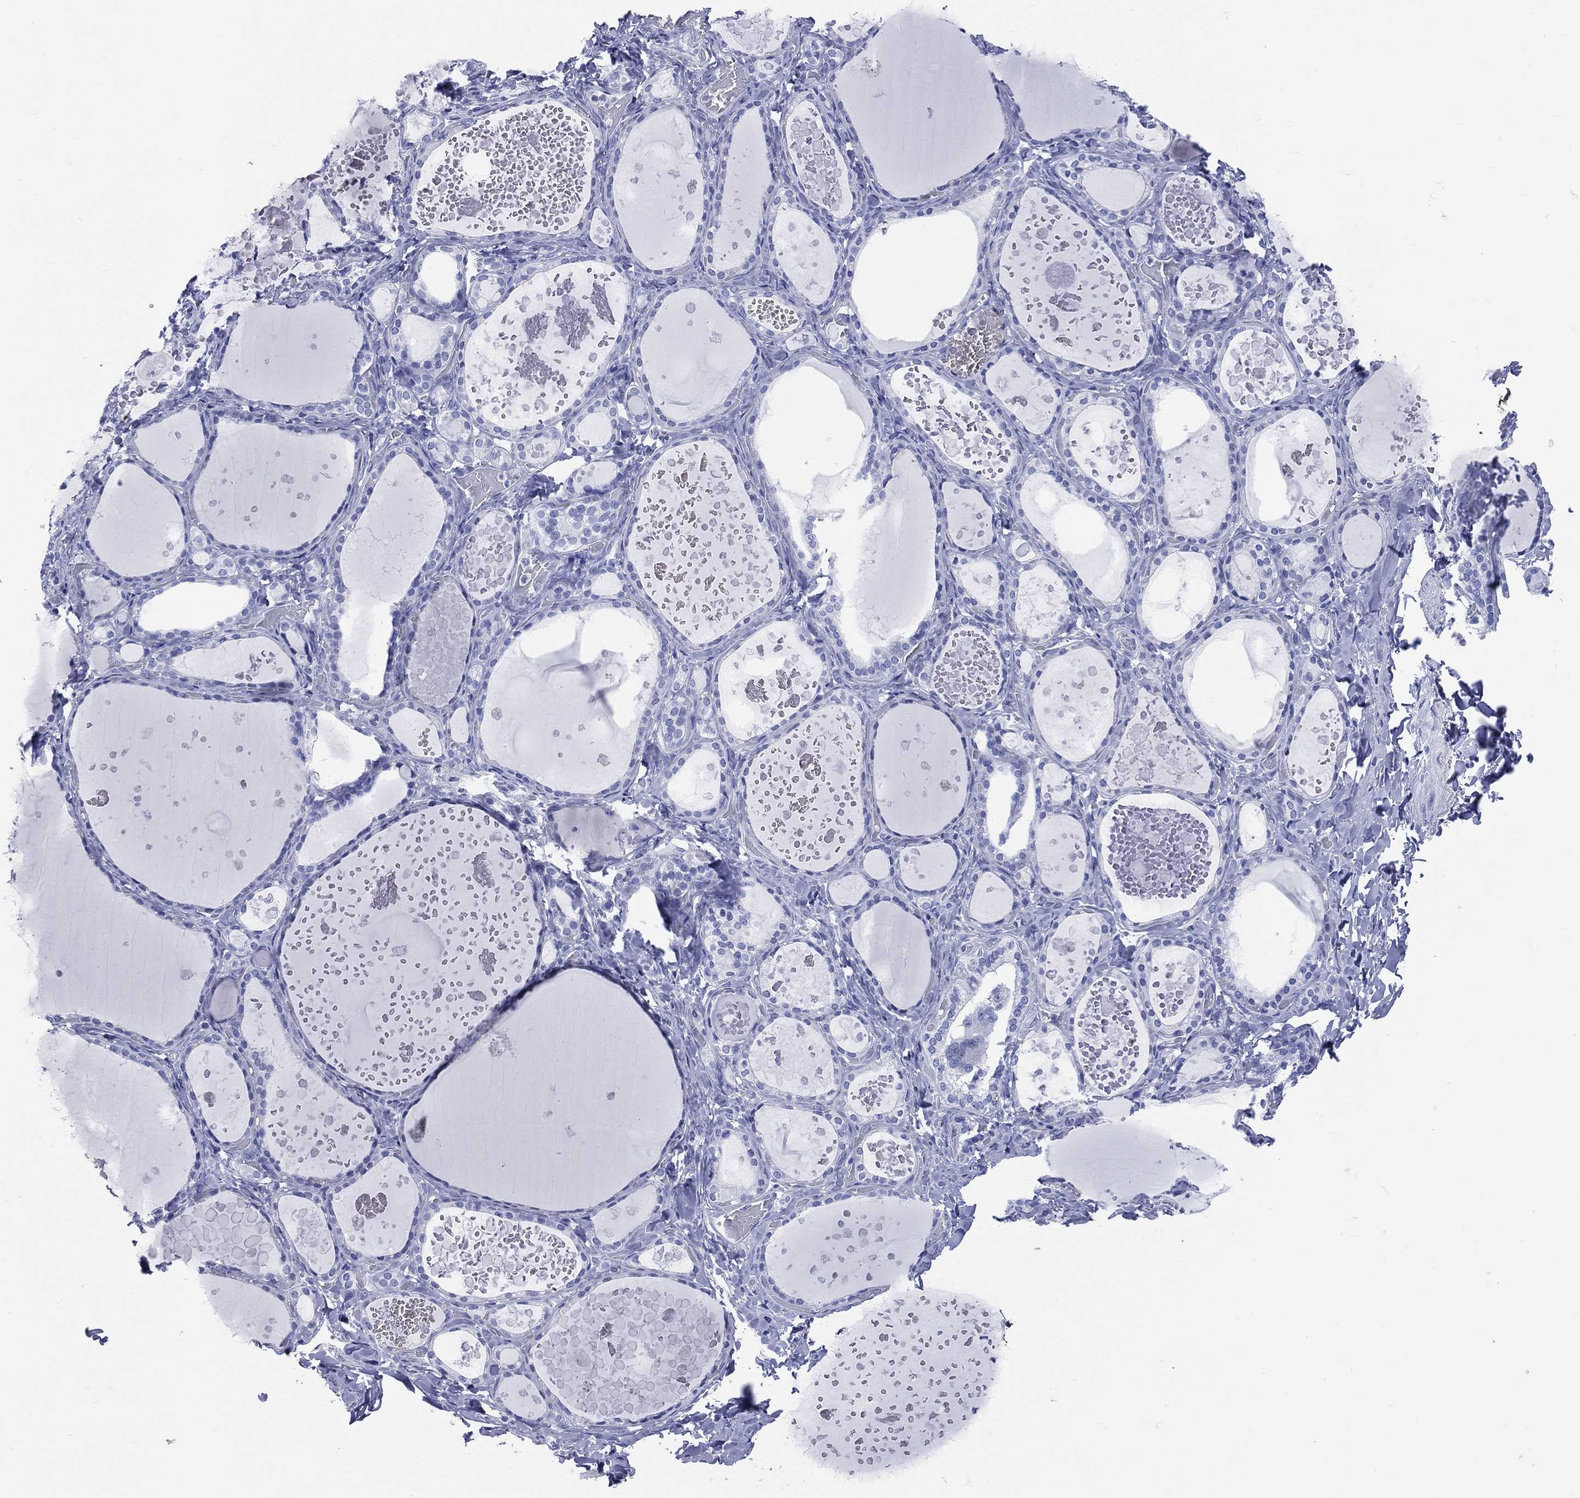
{"staining": {"intensity": "negative", "quantity": "none", "location": "none"}, "tissue": "thyroid gland", "cell_type": "Glandular cells", "image_type": "normal", "snomed": [{"axis": "morphology", "description": "Normal tissue, NOS"}, {"axis": "topography", "description": "Thyroid gland"}], "caption": "Immunohistochemical staining of unremarkable human thyroid gland reveals no significant expression in glandular cells.", "gene": "CYLC1", "patient": {"sex": "female", "age": 56}}